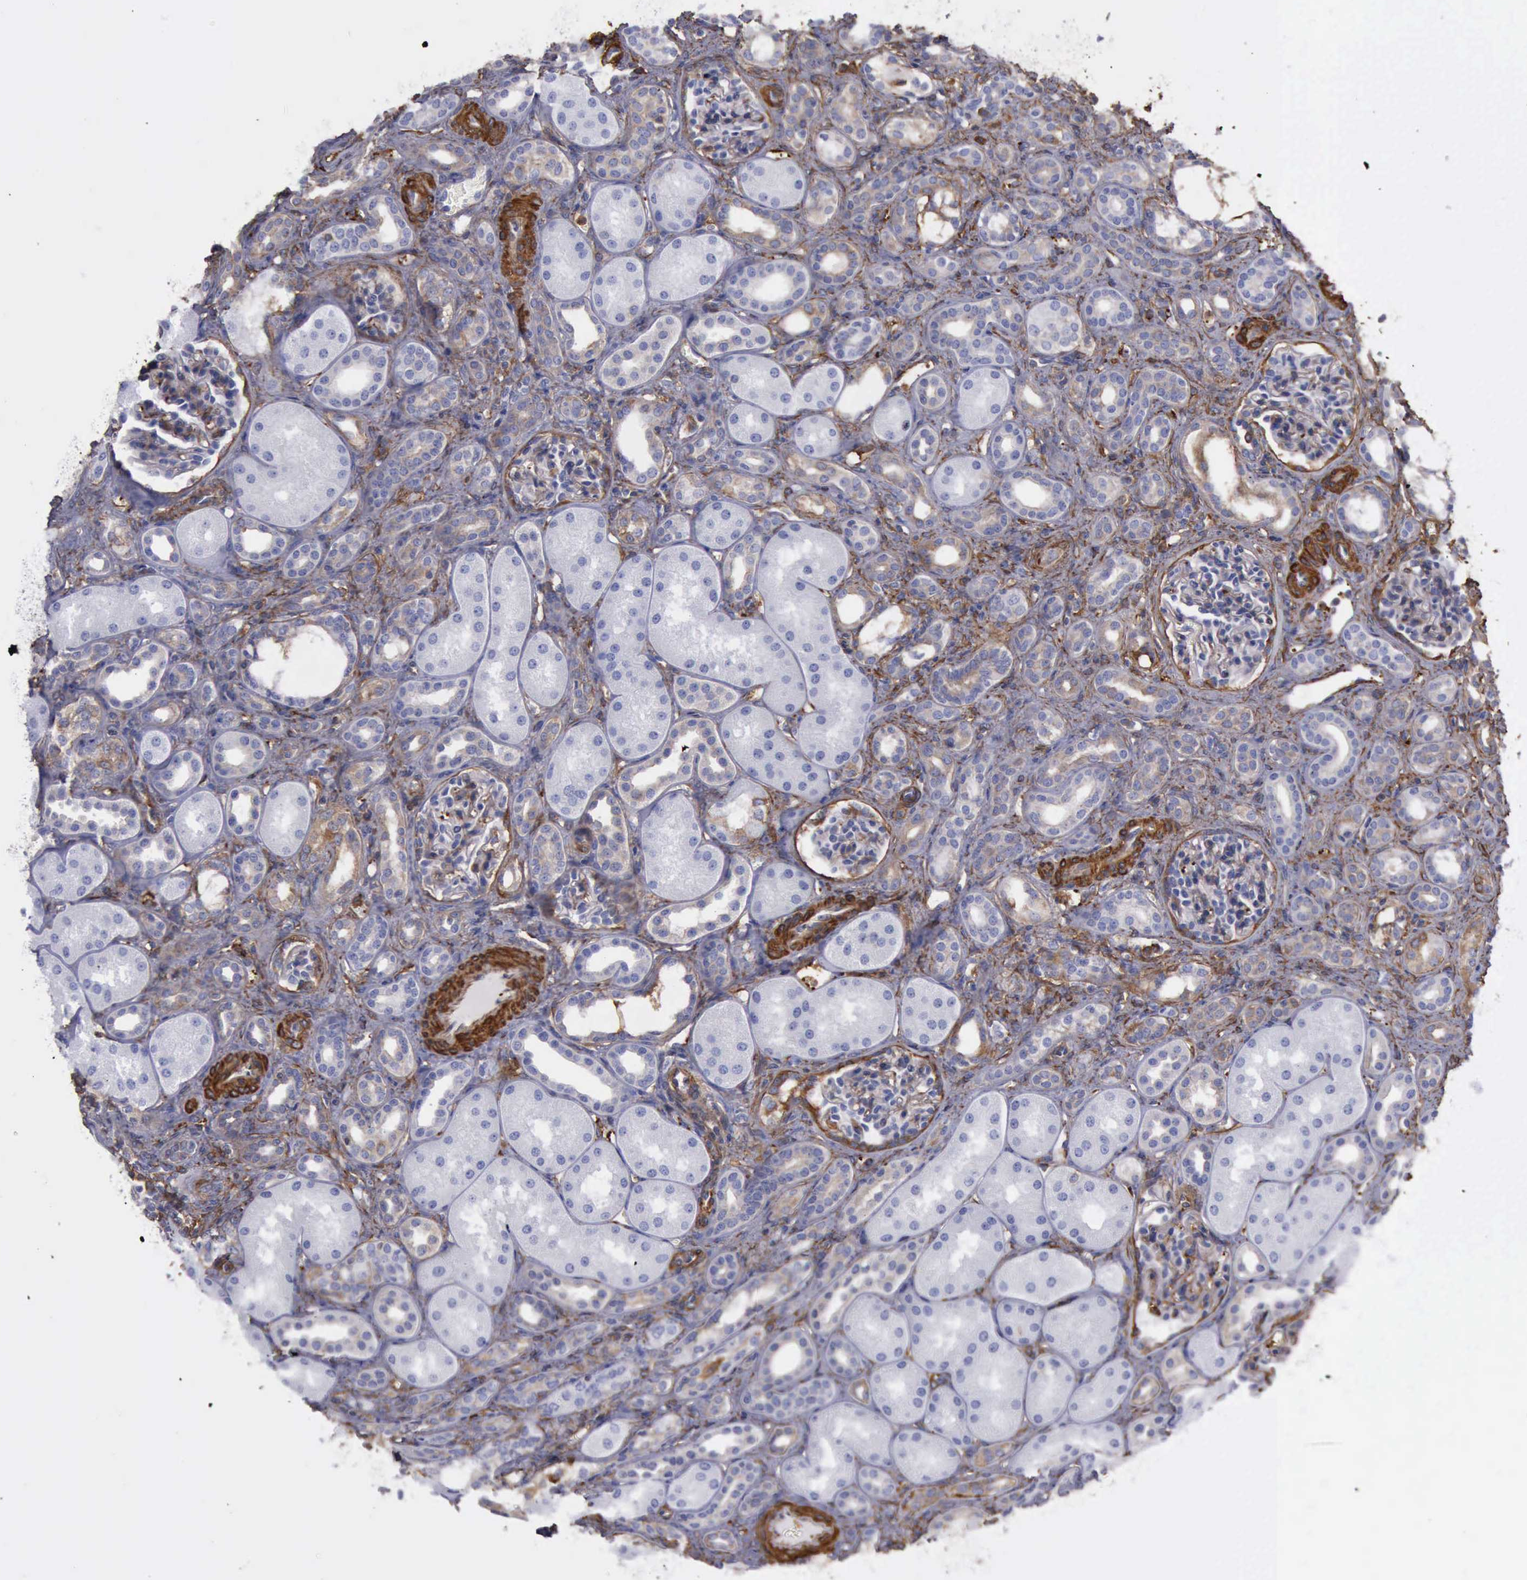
{"staining": {"intensity": "strong", "quantity": "25%-75%", "location": "cytoplasmic/membranous"}, "tissue": "kidney", "cell_type": "Cells in glomeruli", "image_type": "normal", "snomed": [{"axis": "morphology", "description": "Normal tissue, NOS"}, {"axis": "topography", "description": "Kidney"}], "caption": "Immunohistochemistry micrograph of unremarkable human kidney stained for a protein (brown), which demonstrates high levels of strong cytoplasmic/membranous staining in approximately 25%-75% of cells in glomeruli.", "gene": "FLNA", "patient": {"sex": "male", "age": 7}}